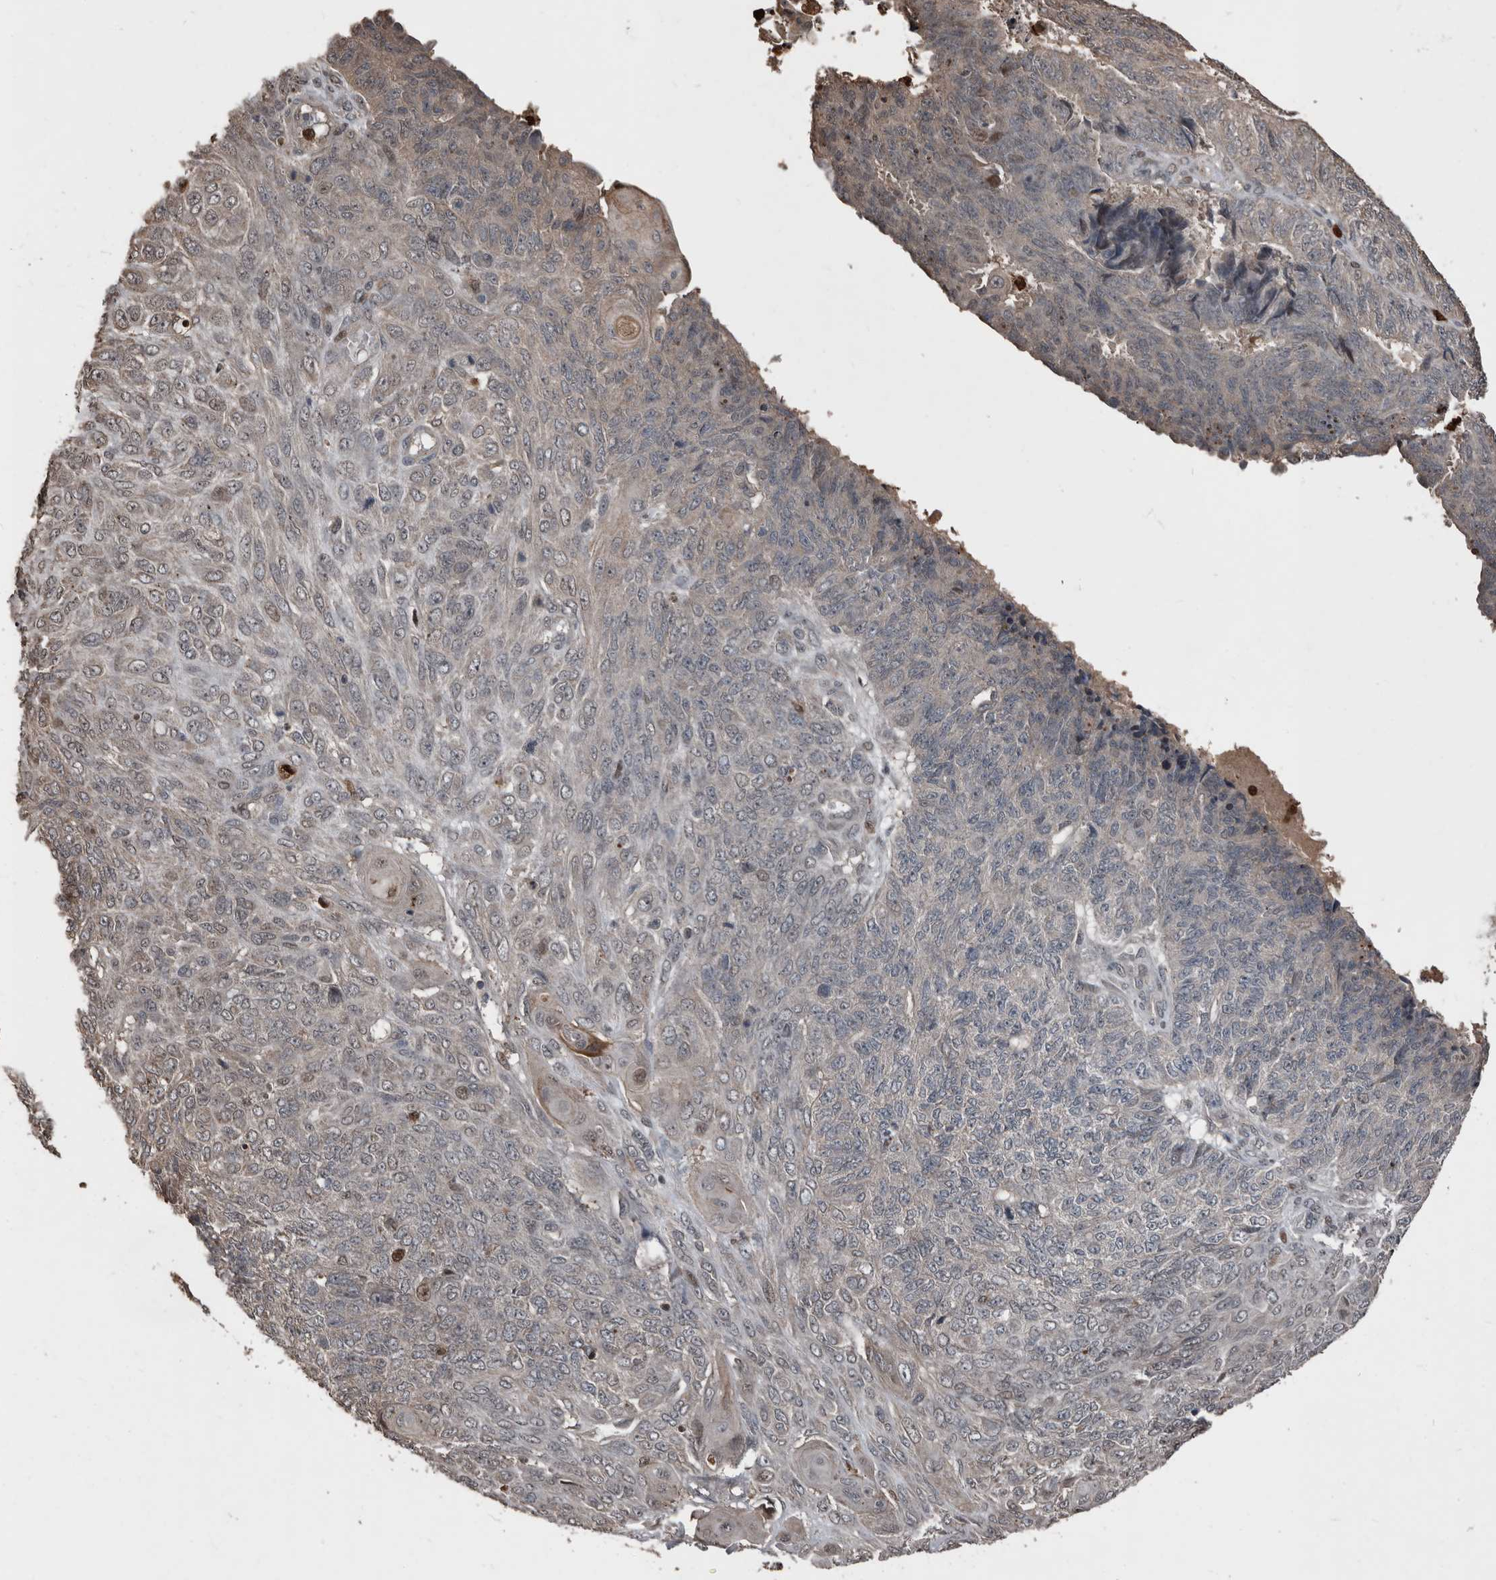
{"staining": {"intensity": "weak", "quantity": "<25%", "location": "nuclear"}, "tissue": "endometrial cancer", "cell_type": "Tumor cells", "image_type": "cancer", "snomed": [{"axis": "morphology", "description": "Adenocarcinoma, NOS"}, {"axis": "topography", "description": "Endometrium"}], "caption": "Immunohistochemistry (IHC) histopathology image of neoplastic tissue: human endometrial cancer stained with DAB (3,3'-diaminobenzidine) shows no significant protein expression in tumor cells.", "gene": "FSBP", "patient": {"sex": "female", "age": 32}}